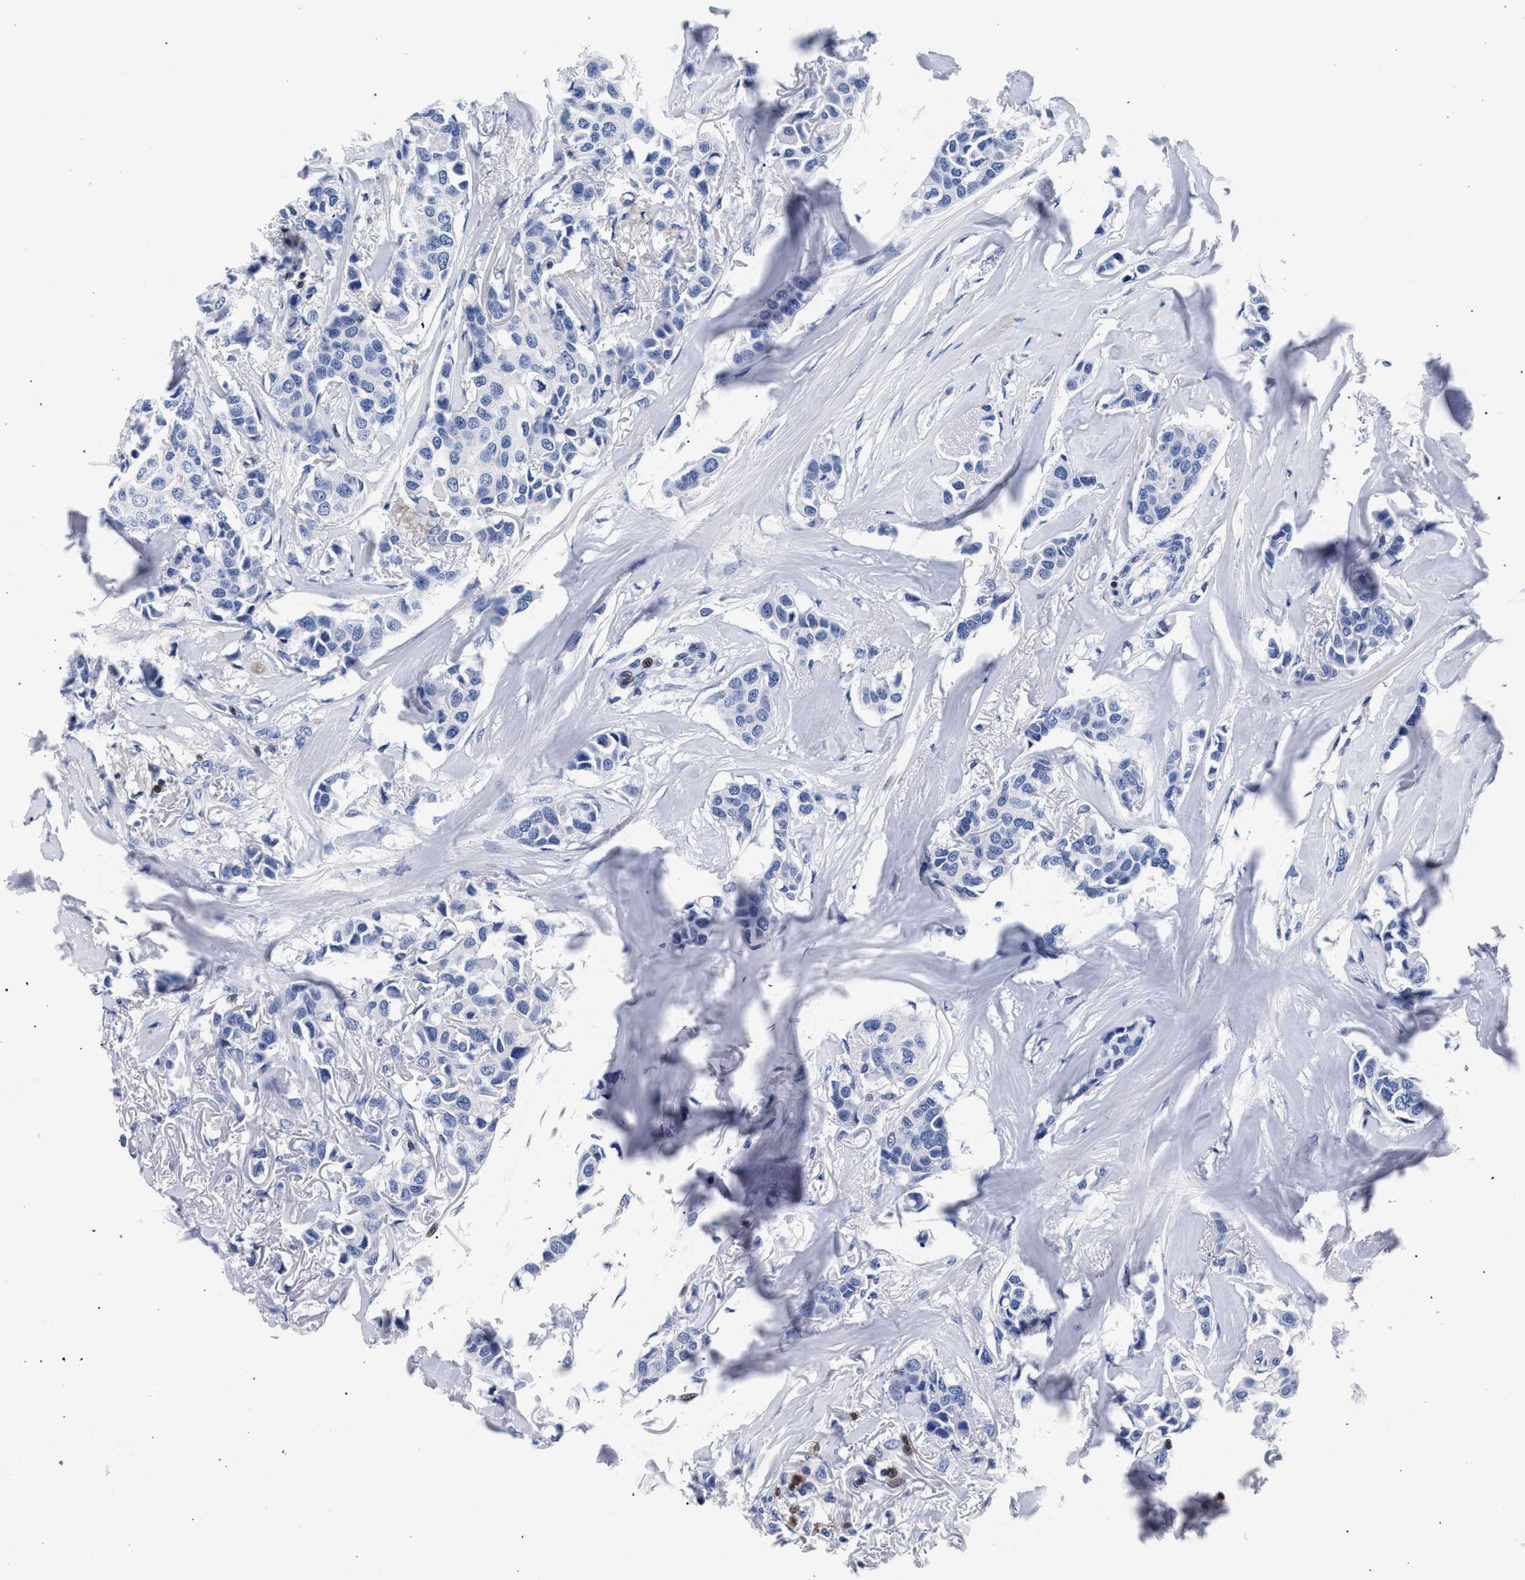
{"staining": {"intensity": "negative", "quantity": "none", "location": "none"}, "tissue": "breast cancer", "cell_type": "Tumor cells", "image_type": "cancer", "snomed": [{"axis": "morphology", "description": "Duct carcinoma"}, {"axis": "topography", "description": "Breast"}], "caption": "Immunohistochemical staining of breast infiltrating ductal carcinoma exhibits no significant expression in tumor cells.", "gene": "KLRK1", "patient": {"sex": "female", "age": 80}}